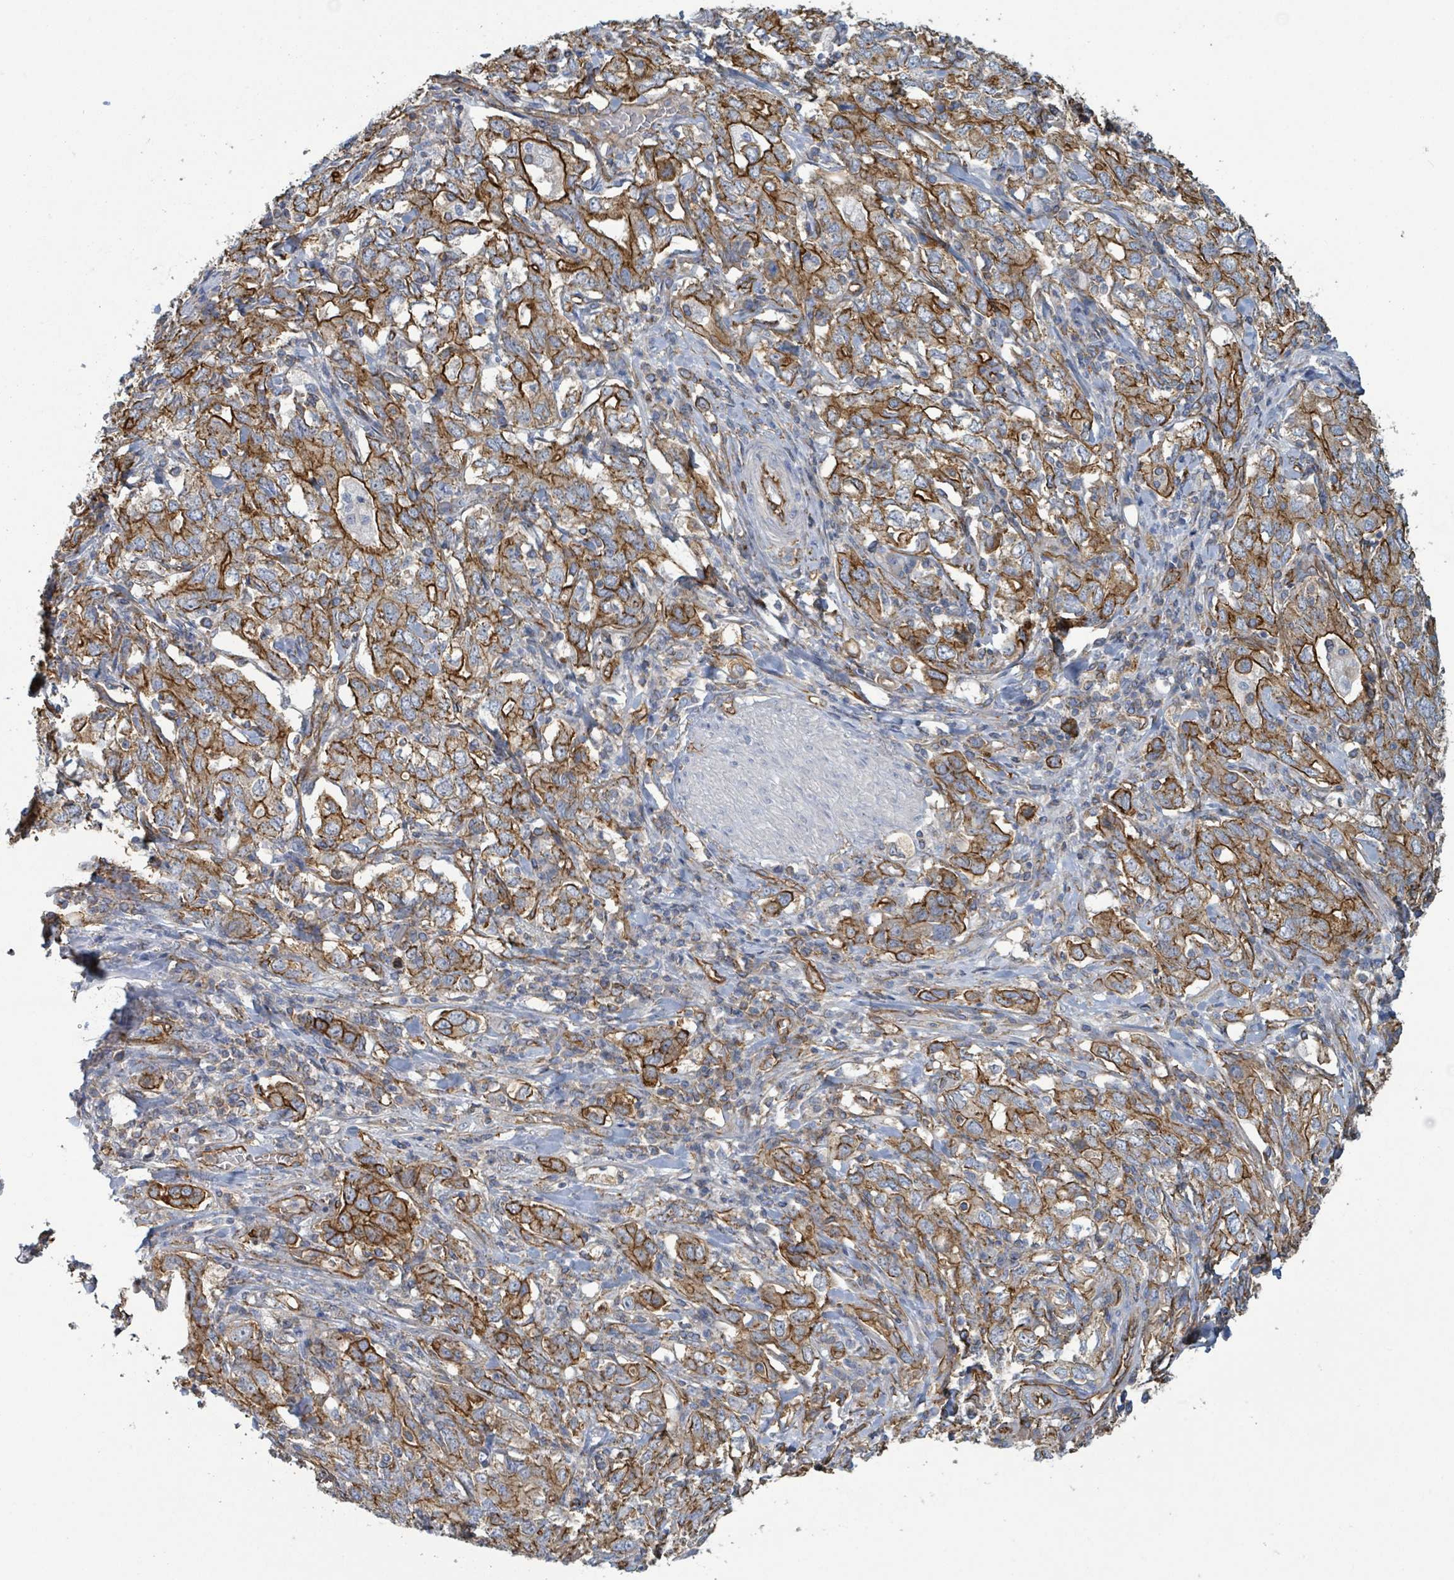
{"staining": {"intensity": "strong", "quantity": "25%-75%", "location": "cytoplasmic/membranous"}, "tissue": "stomach cancer", "cell_type": "Tumor cells", "image_type": "cancer", "snomed": [{"axis": "morphology", "description": "Adenocarcinoma, NOS"}, {"axis": "topography", "description": "Stomach, upper"}, {"axis": "topography", "description": "Stomach"}], "caption": "The histopathology image displays immunohistochemical staining of adenocarcinoma (stomach). There is strong cytoplasmic/membranous staining is seen in about 25%-75% of tumor cells. (IHC, brightfield microscopy, high magnification).", "gene": "LDOC1", "patient": {"sex": "male", "age": 62}}